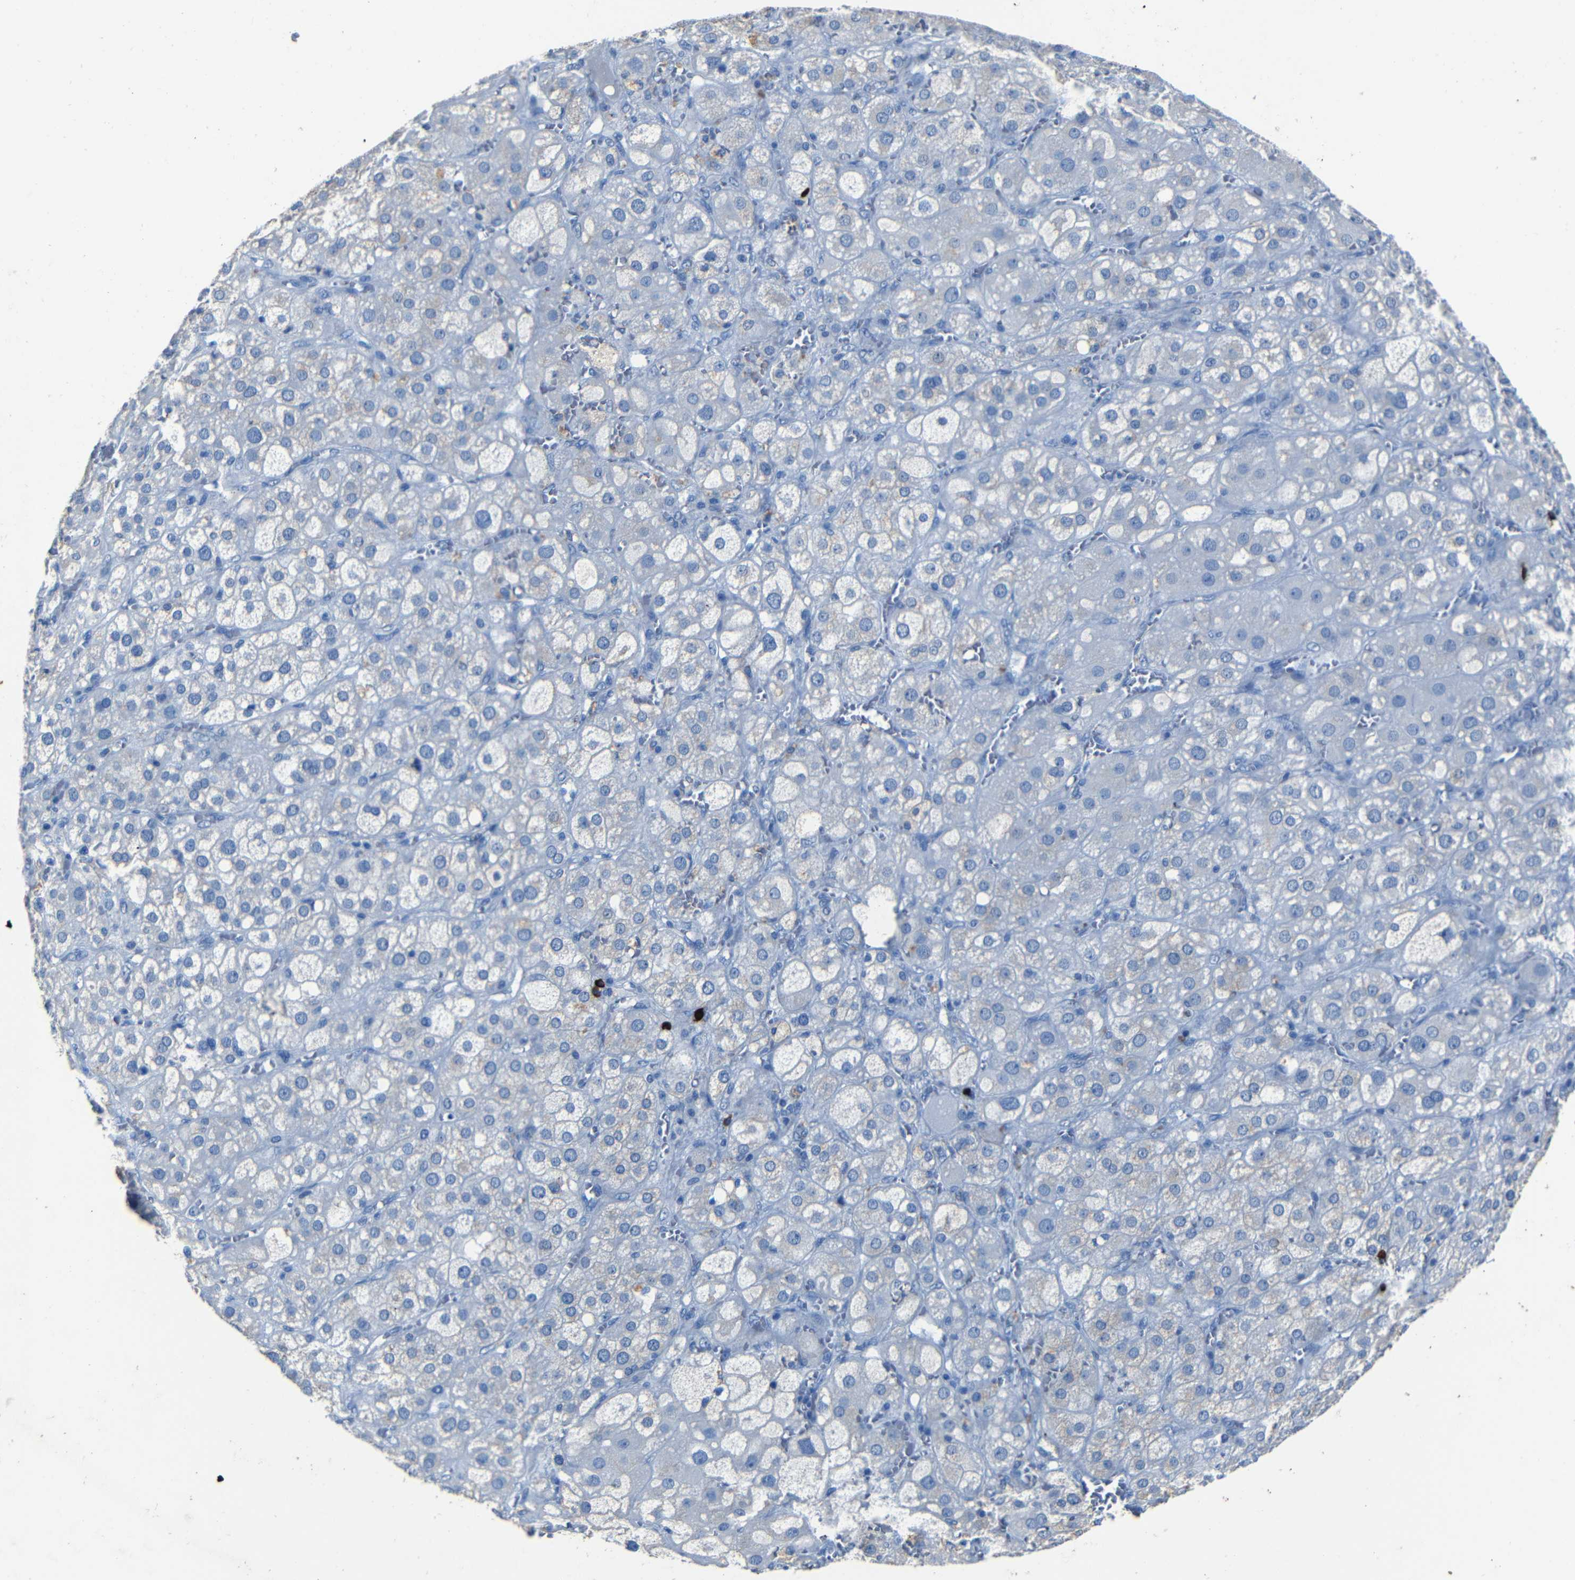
{"staining": {"intensity": "negative", "quantity": "none", "location": "none"}, "tissue": "adrenal gland", "cell_type": "Glandular cells", "image_type": "normal", "snomed": [{"axis": "morphology", "description": "Normal tissue, NOS"}, {"axis": "topography", "description": "Adrenal gland"}], "caption": "Glandular cells show no significant protein staining in normal adrenal gland. Nuclei are stained in blue.", "gene": "CLDN11", "patient": {"sex": "female", "age": 47}}